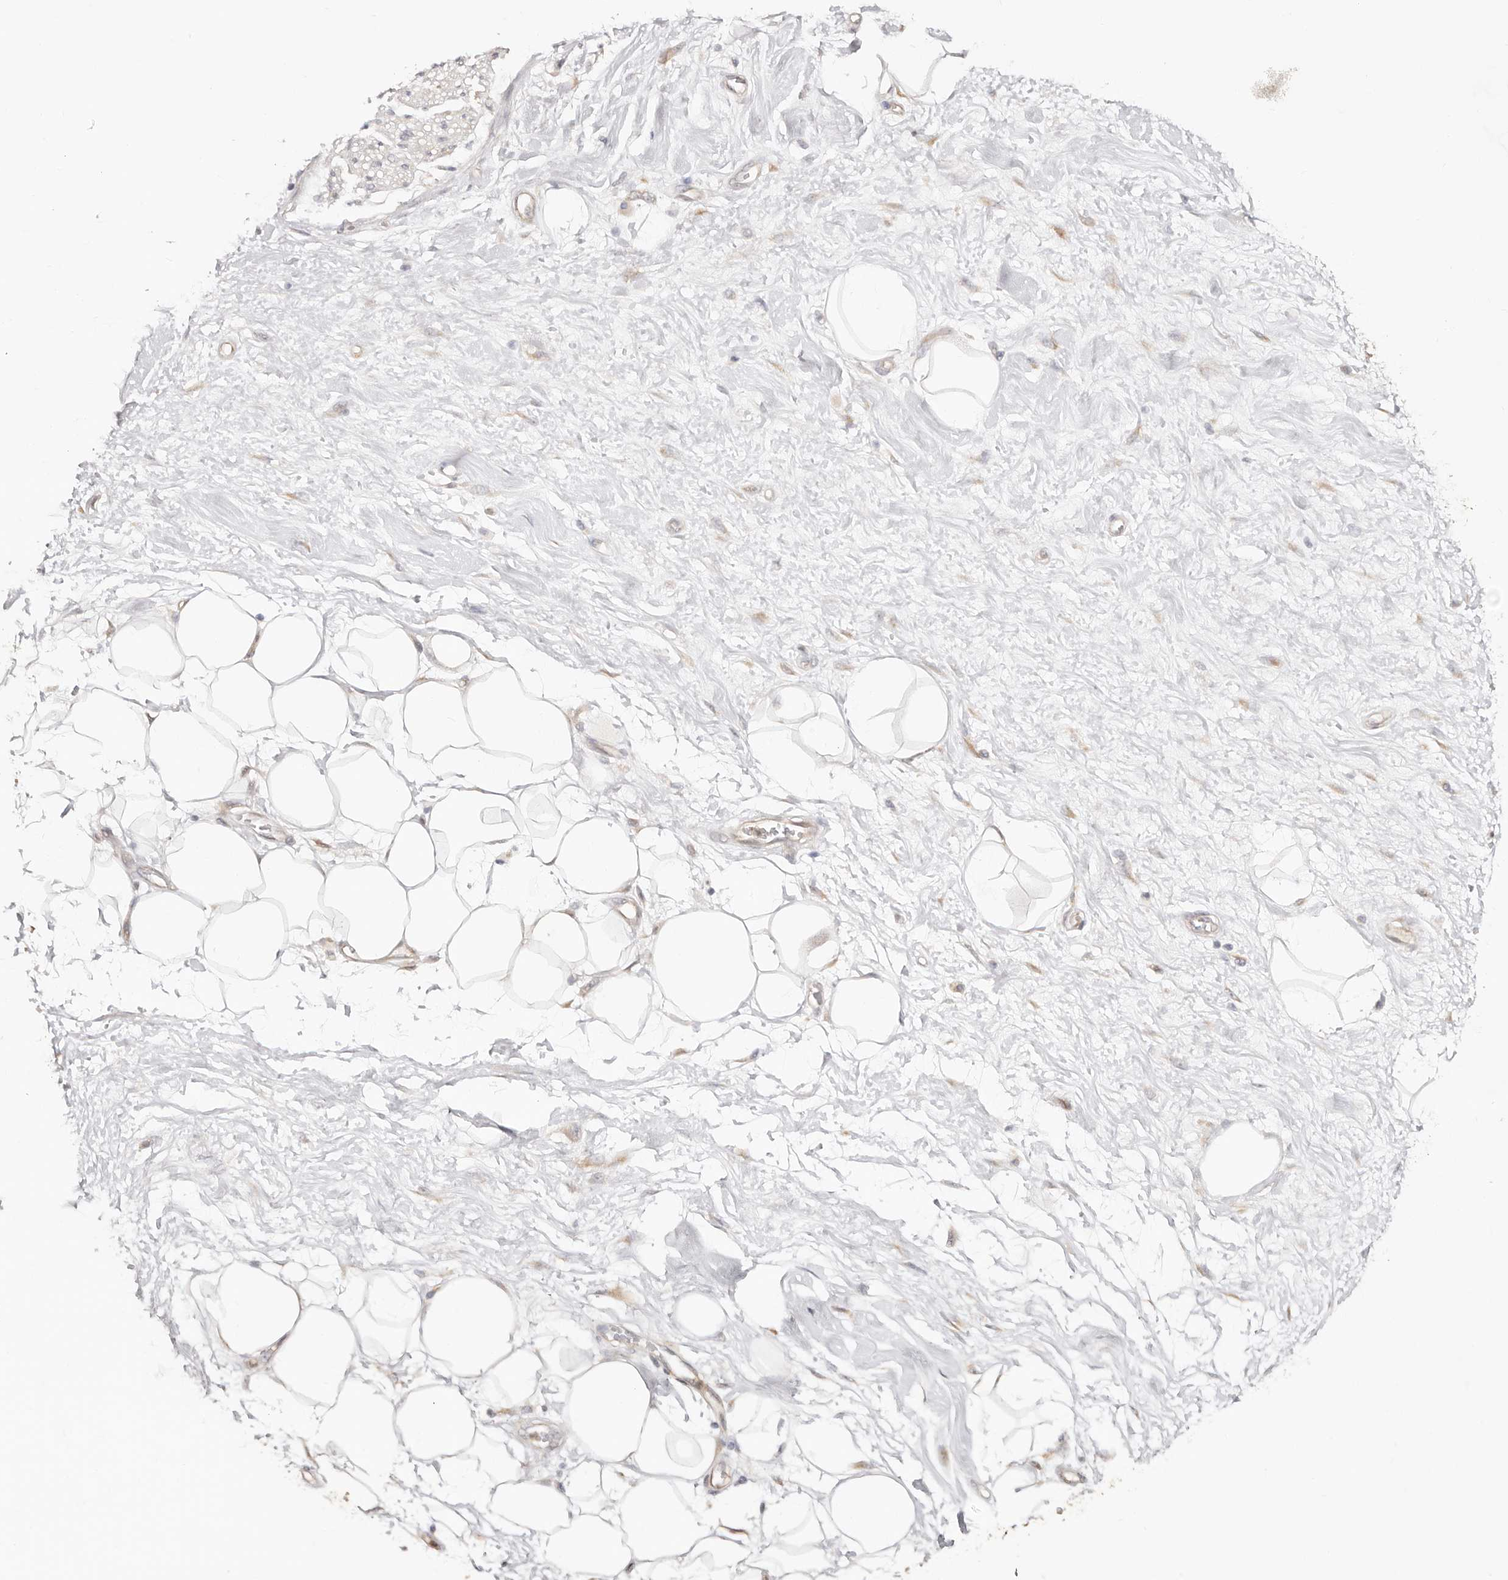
{"staining": {"intensity": "weak", "quantity": ">75%", "location": "cytoplasmic/membranous"}, "tissue": "adipose tissue", "cell_type": "Adipocytes", "image_type": "normal", "snomed": [{"axis": "morphology", "description": "Normal tissue, NOS"}, {"axis": "morphology", "description": "Adenocarcinoma, NOS"}, {"axis": "topography", "description": "Pancreas"}, {"axis": "topography", "description": "Peripheral nerve tissue"}], "caption": "Weak cytoplasmic/membranous staining is seen in about >75% of adipocytes in benign adipose tissue.", "gene": "BCL2L15", "patient": {"sex": "male", "age": 59}}